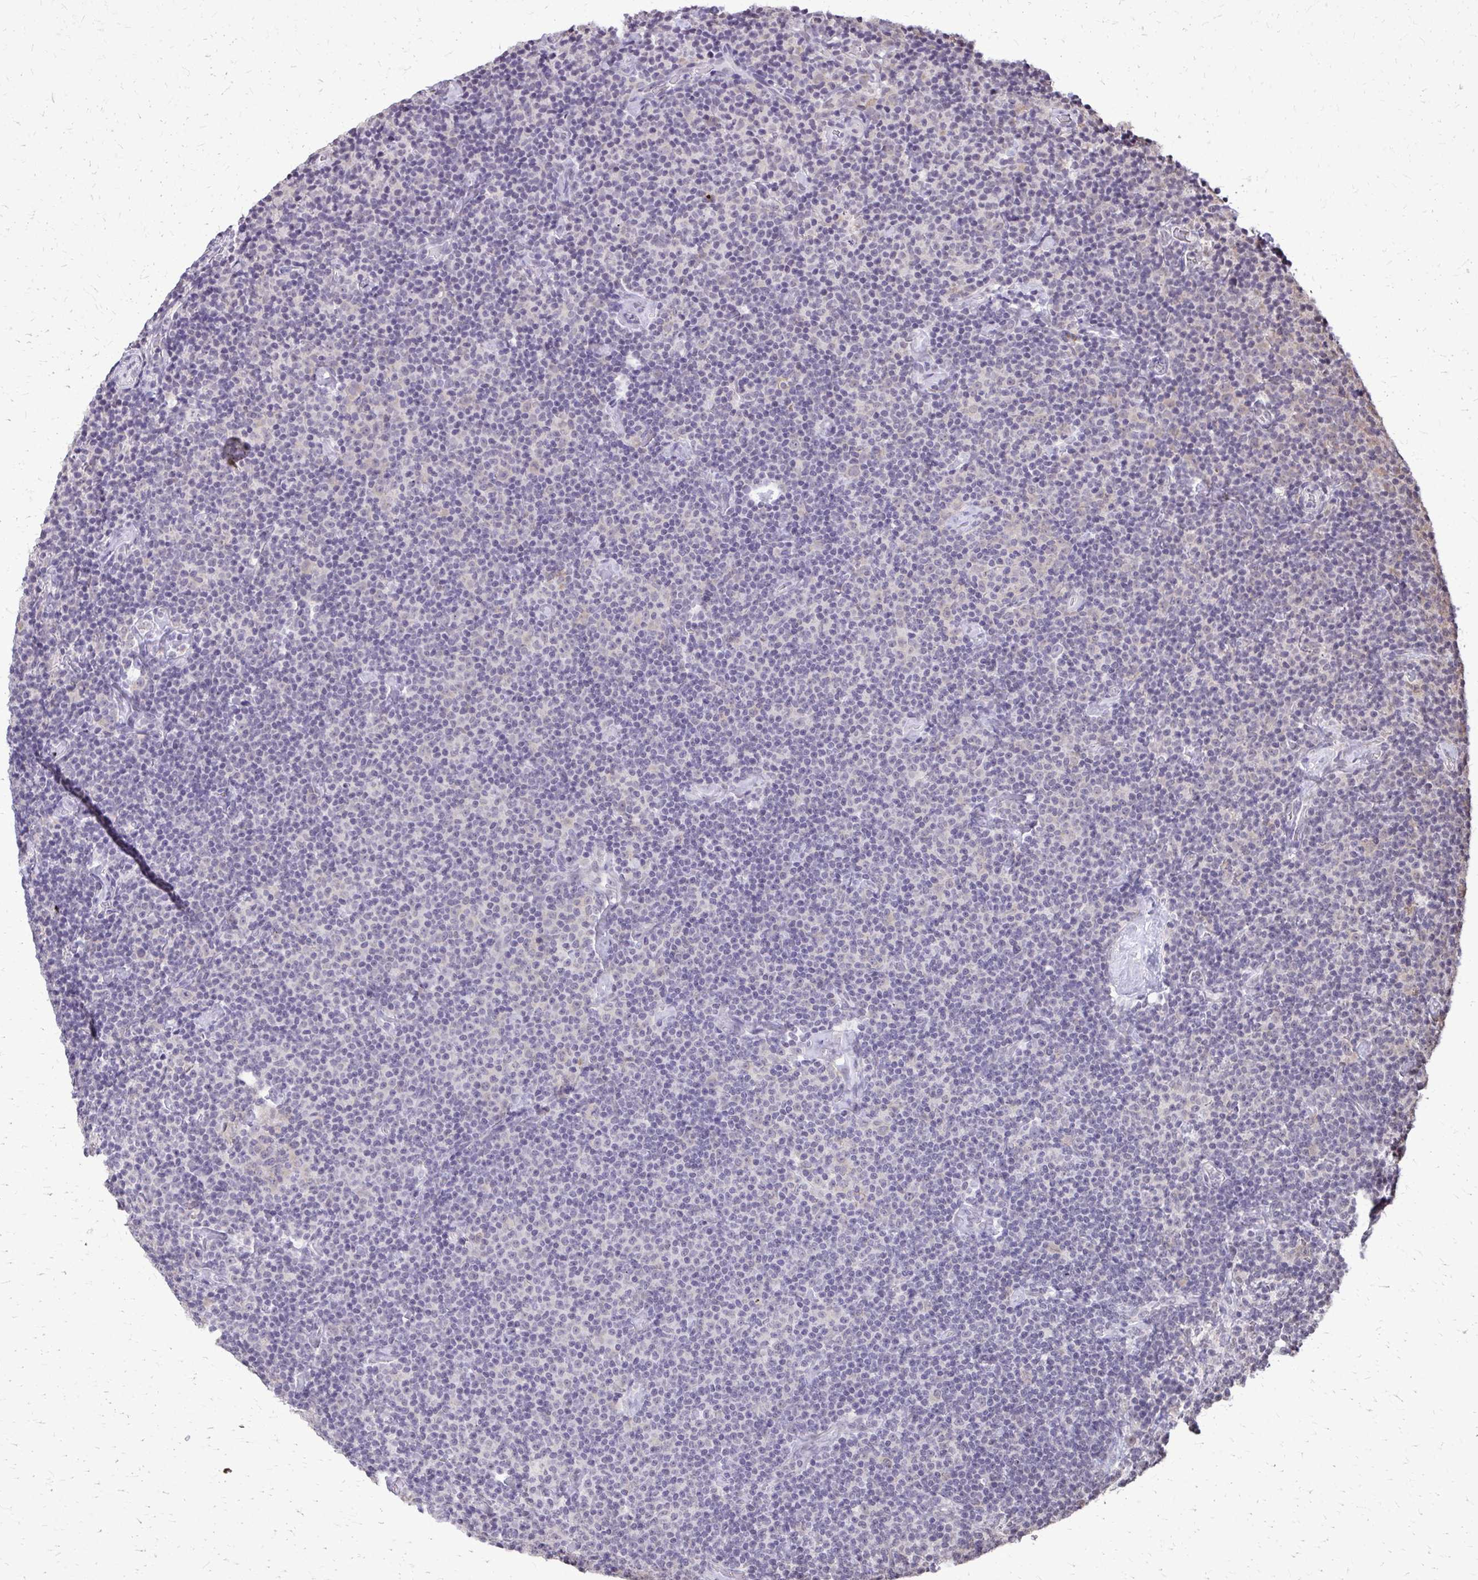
{"staining": {"intensity": "negative", "quantity": "none", "location": "none"}, "tissue": "lymphoma", "cell_type": "Tumor cells", "image_type": "cancer", "snomed": [{"axis": "morphology", "description": "Malignant lymphoma, non-Hodgkin's type, Low grade"}, {"axis": "topography", "description": "Lymph node"}], "caption": "Malignant lymphoma, non-Hodgkin's type (low-grade) was stained to show a protein in brown. There is no significant staining in tumor cells.", "gene": "AKAP5", "patient": {"sex": "male", "age": 81}}